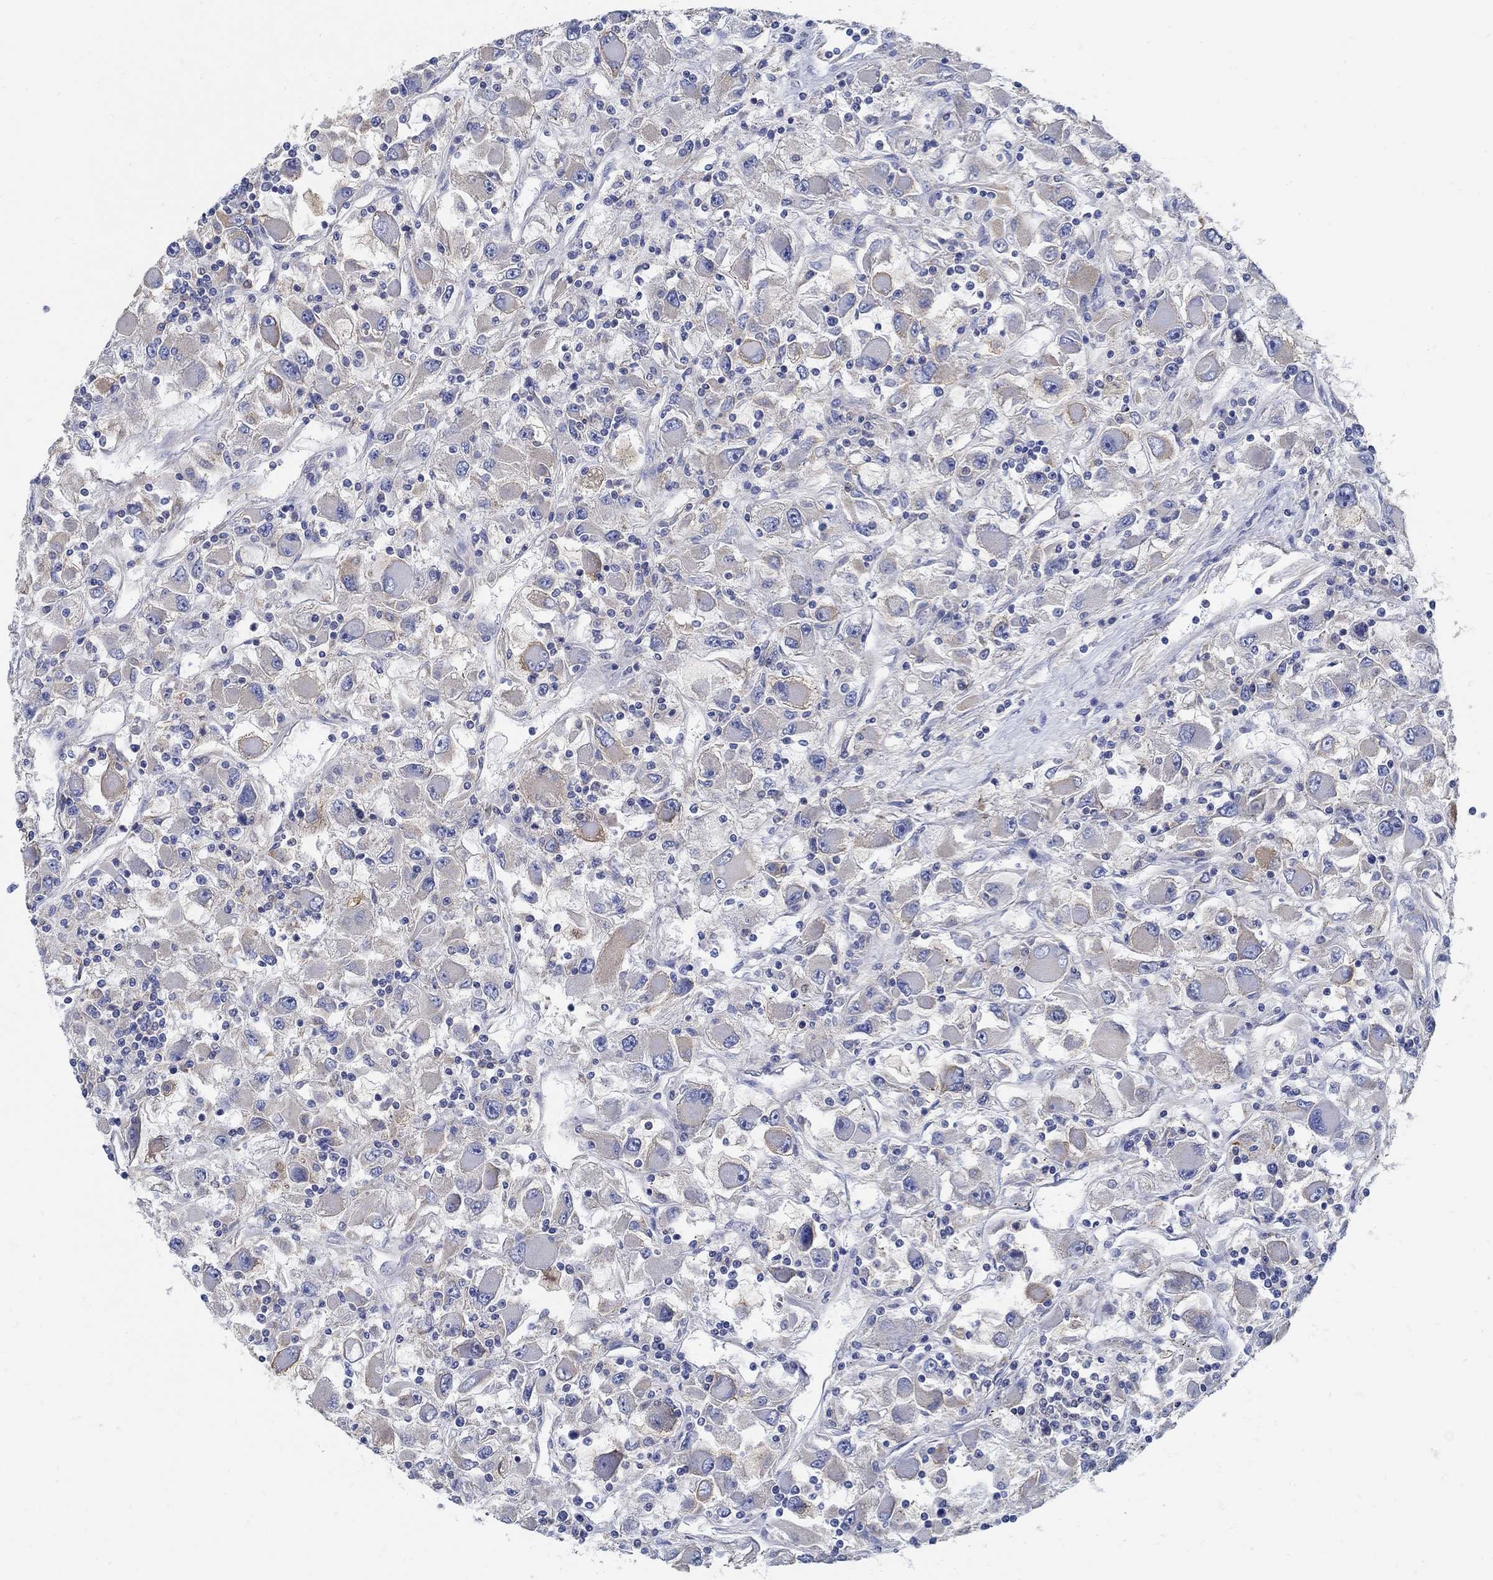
{"staining": {"intensity": "moderate", "quantity": "<25%", "location": "cytoplasmic/membranous"}, "tissue": "renal cancer", "cell_type": "Tumor cells", "image_type": "cancer", "snomed": [{"axis": "morphology", "description": "Adenocarcinoma, NOS"}, {"axis": "topography", "description": "Kidney"}], "caption": "Renal cancer was stained to show a protein in brown. There is low levels of moderate cytoplasmic/membranous staining in about <25% of tumor cells. The protein is shown in brown color, while the nuclei are stained blue.", "gene": "PCDH11X", "patient": {"sex": "female", "age": 67}}